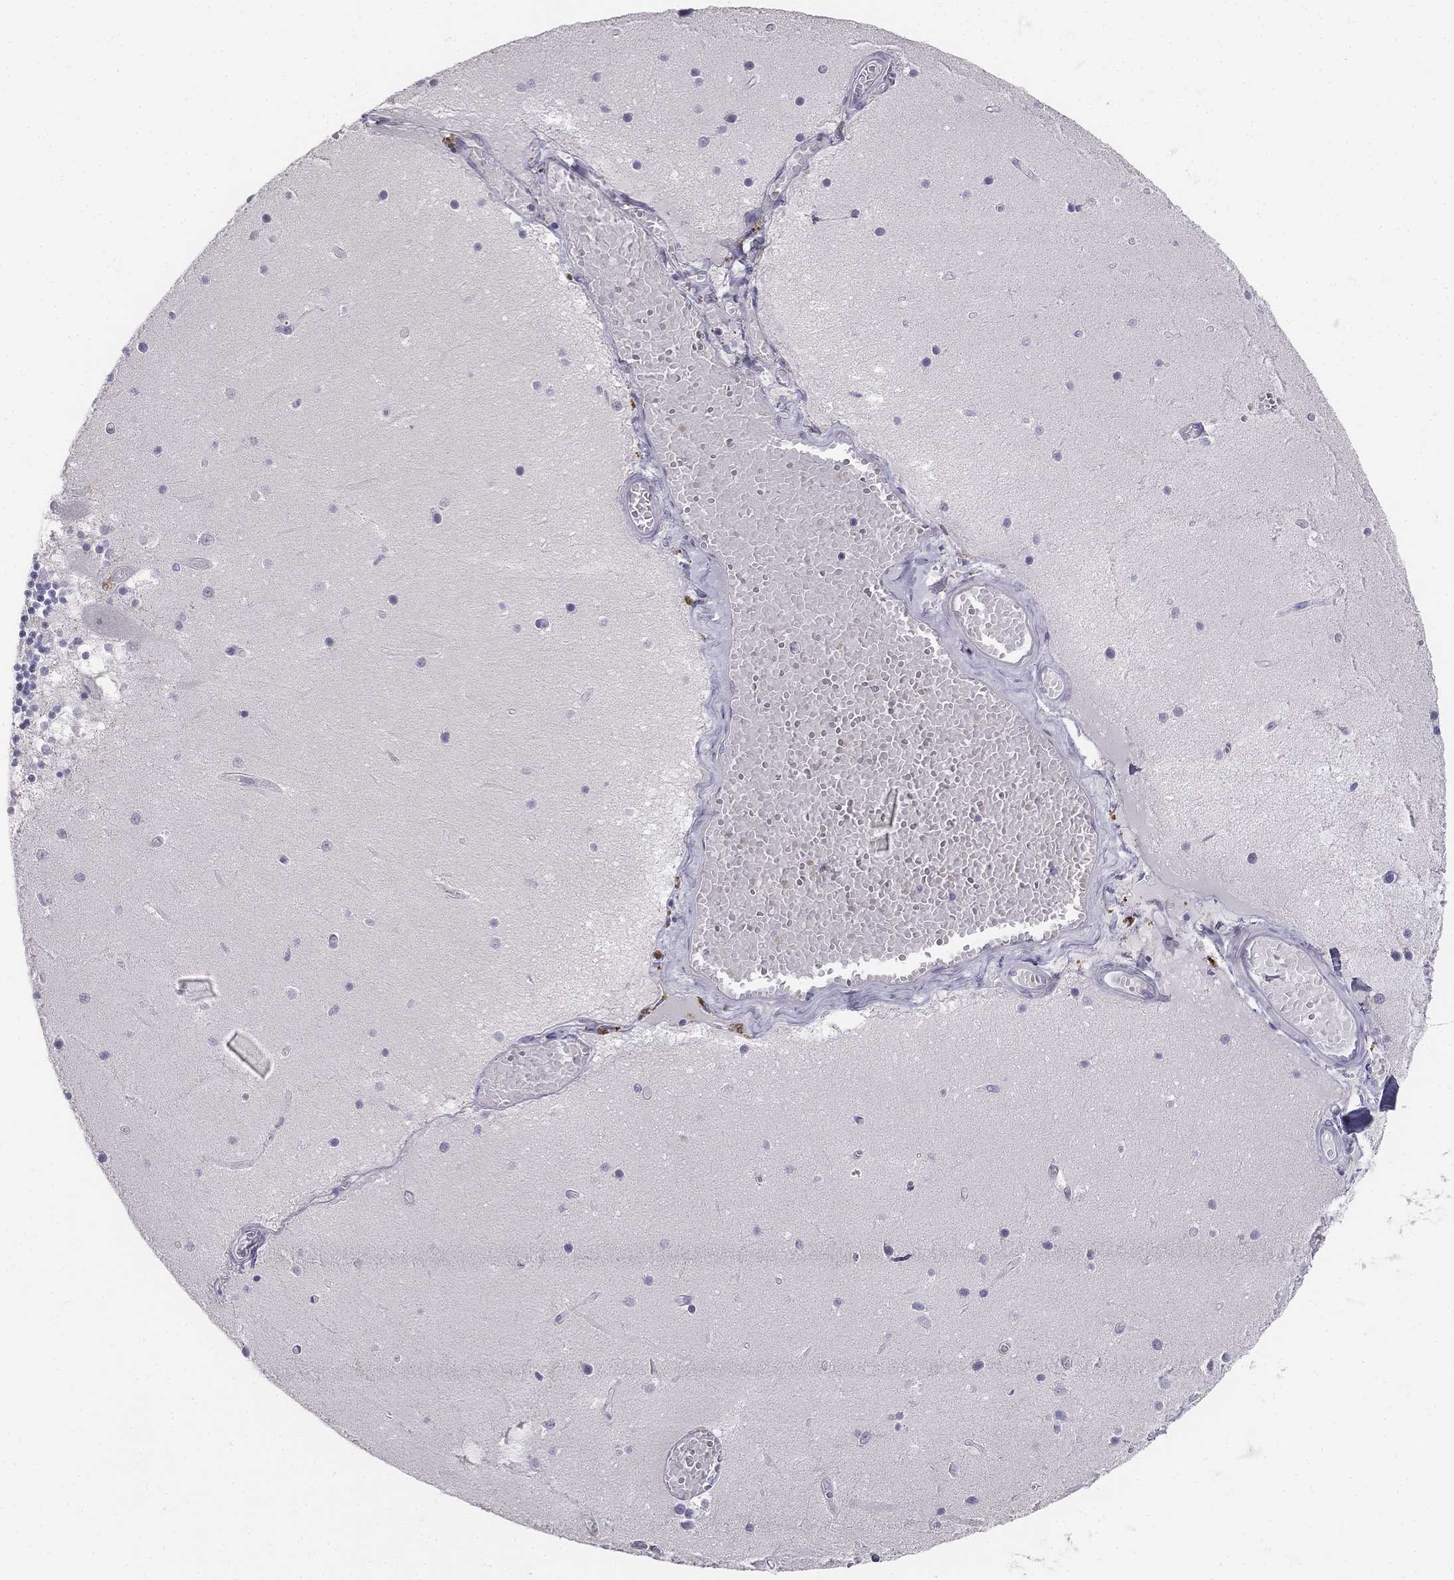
{"staining": {"intensity": "negative", "quantity": "none", "location": "none"}, "tissue": "cerebellum", "cell_type": "Cells in granular layer", "image_type": "normal", "snomed": [{"axis": "morphology", "description": "Normal tissue, NOS"}, {"axis": "topography", "description": "Cerebellum"}], "caption": "This is an IHC micrograph of benign human cerebellum. There is no staining in cells in granular layer.", "gene": "ALOXE3", "patient": {"sex": "female", "age": 28}}